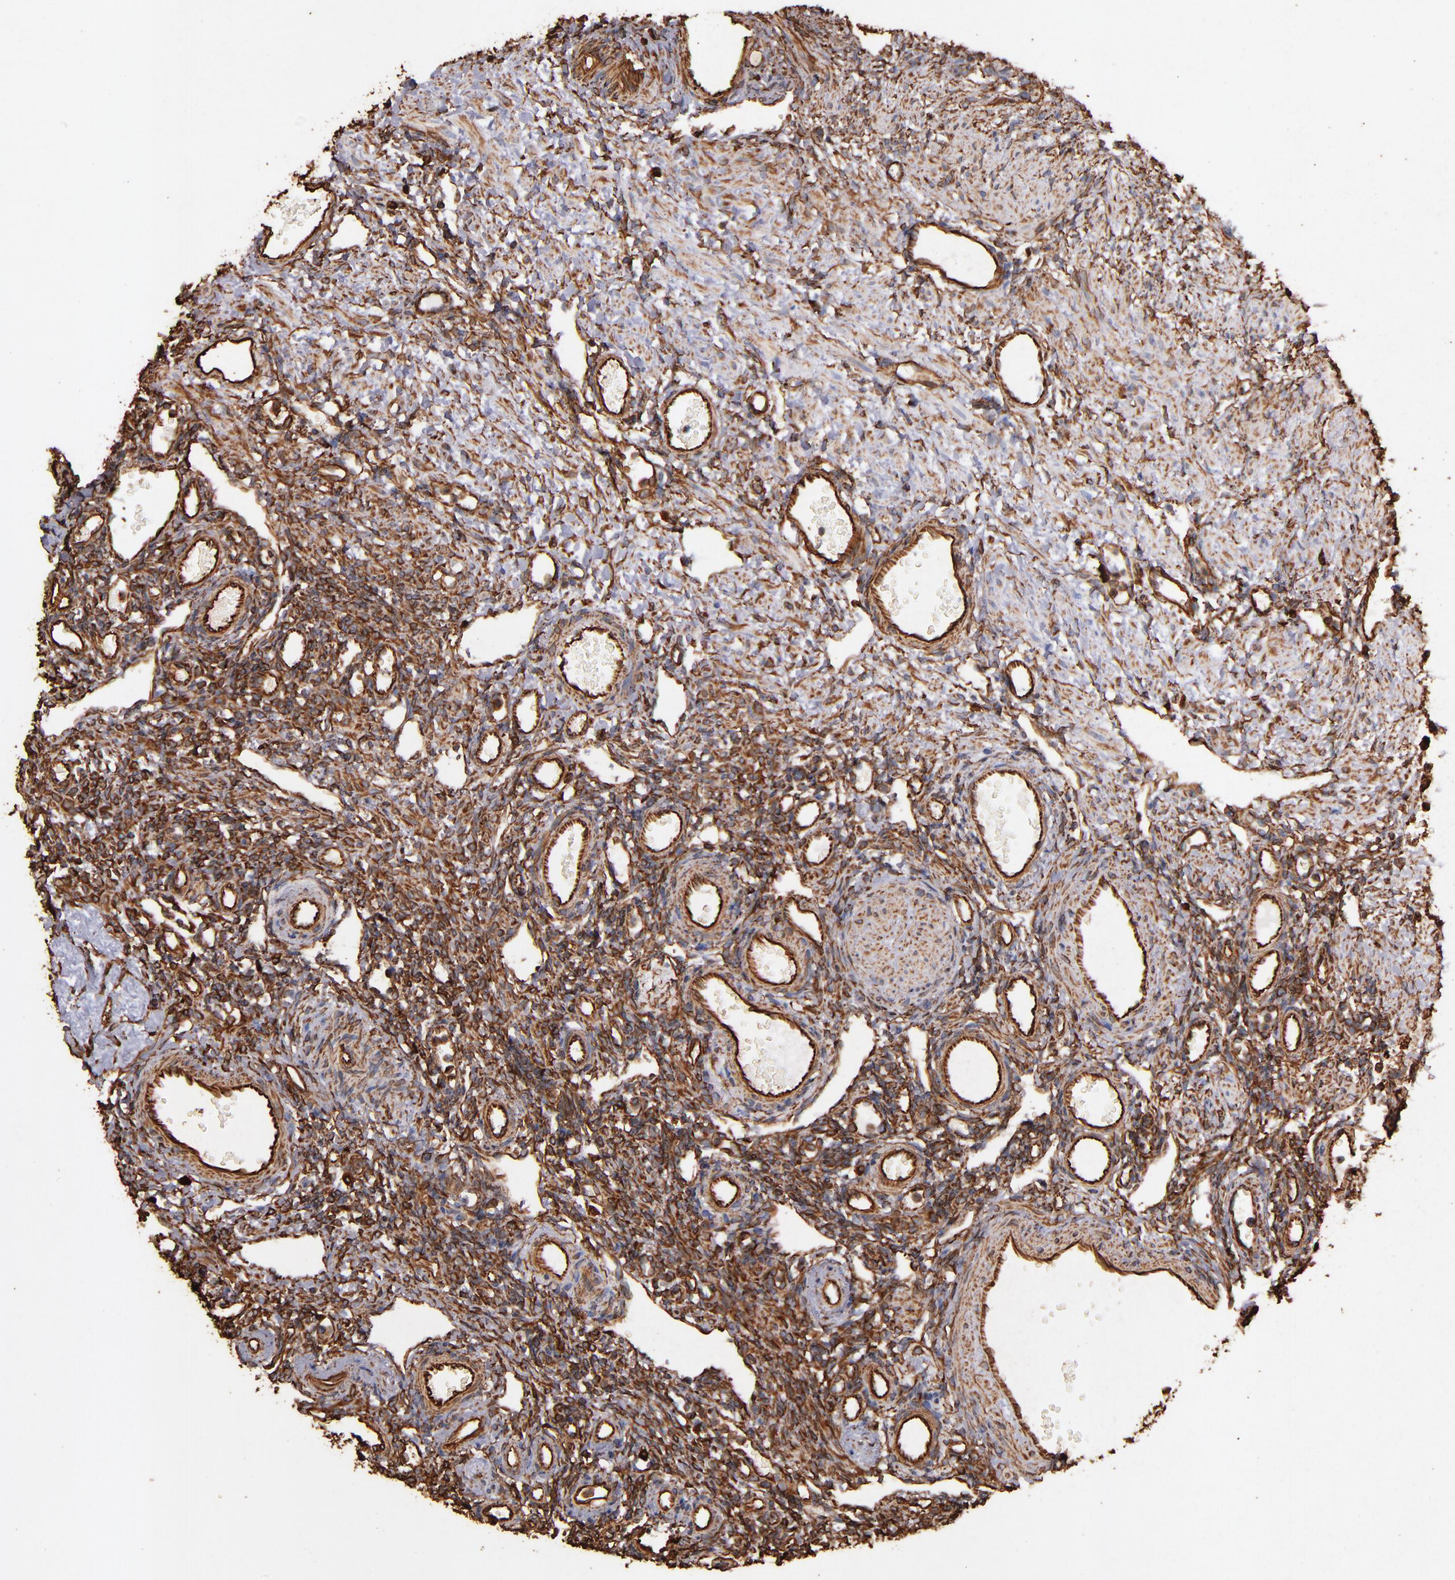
{"staining": {"intensity": "strong", "quantity": ">75%", "location": "cytoplasmic/membranous"}, "tissue": "ovary", "cell_type": "Ovarian stroma cells", "image_type": "normal", "snomed": [{"axis": "morphology", "description": "Normal tissue, NOS"}, {"axis": "topography", "description": "Ovary"}], "caption": "A high-resolution image shows IHC staining of benign ovary, which displays strong cytoplasmic/membranous expression in about >75% of ovarian stroma cells. The staining is performed using DAB brown chromogen to label protein expression. The nuclei are counter-stained blue using hematoxylin.", "gene": "VIM", "patient": {"sex": "female", "age": 33}}